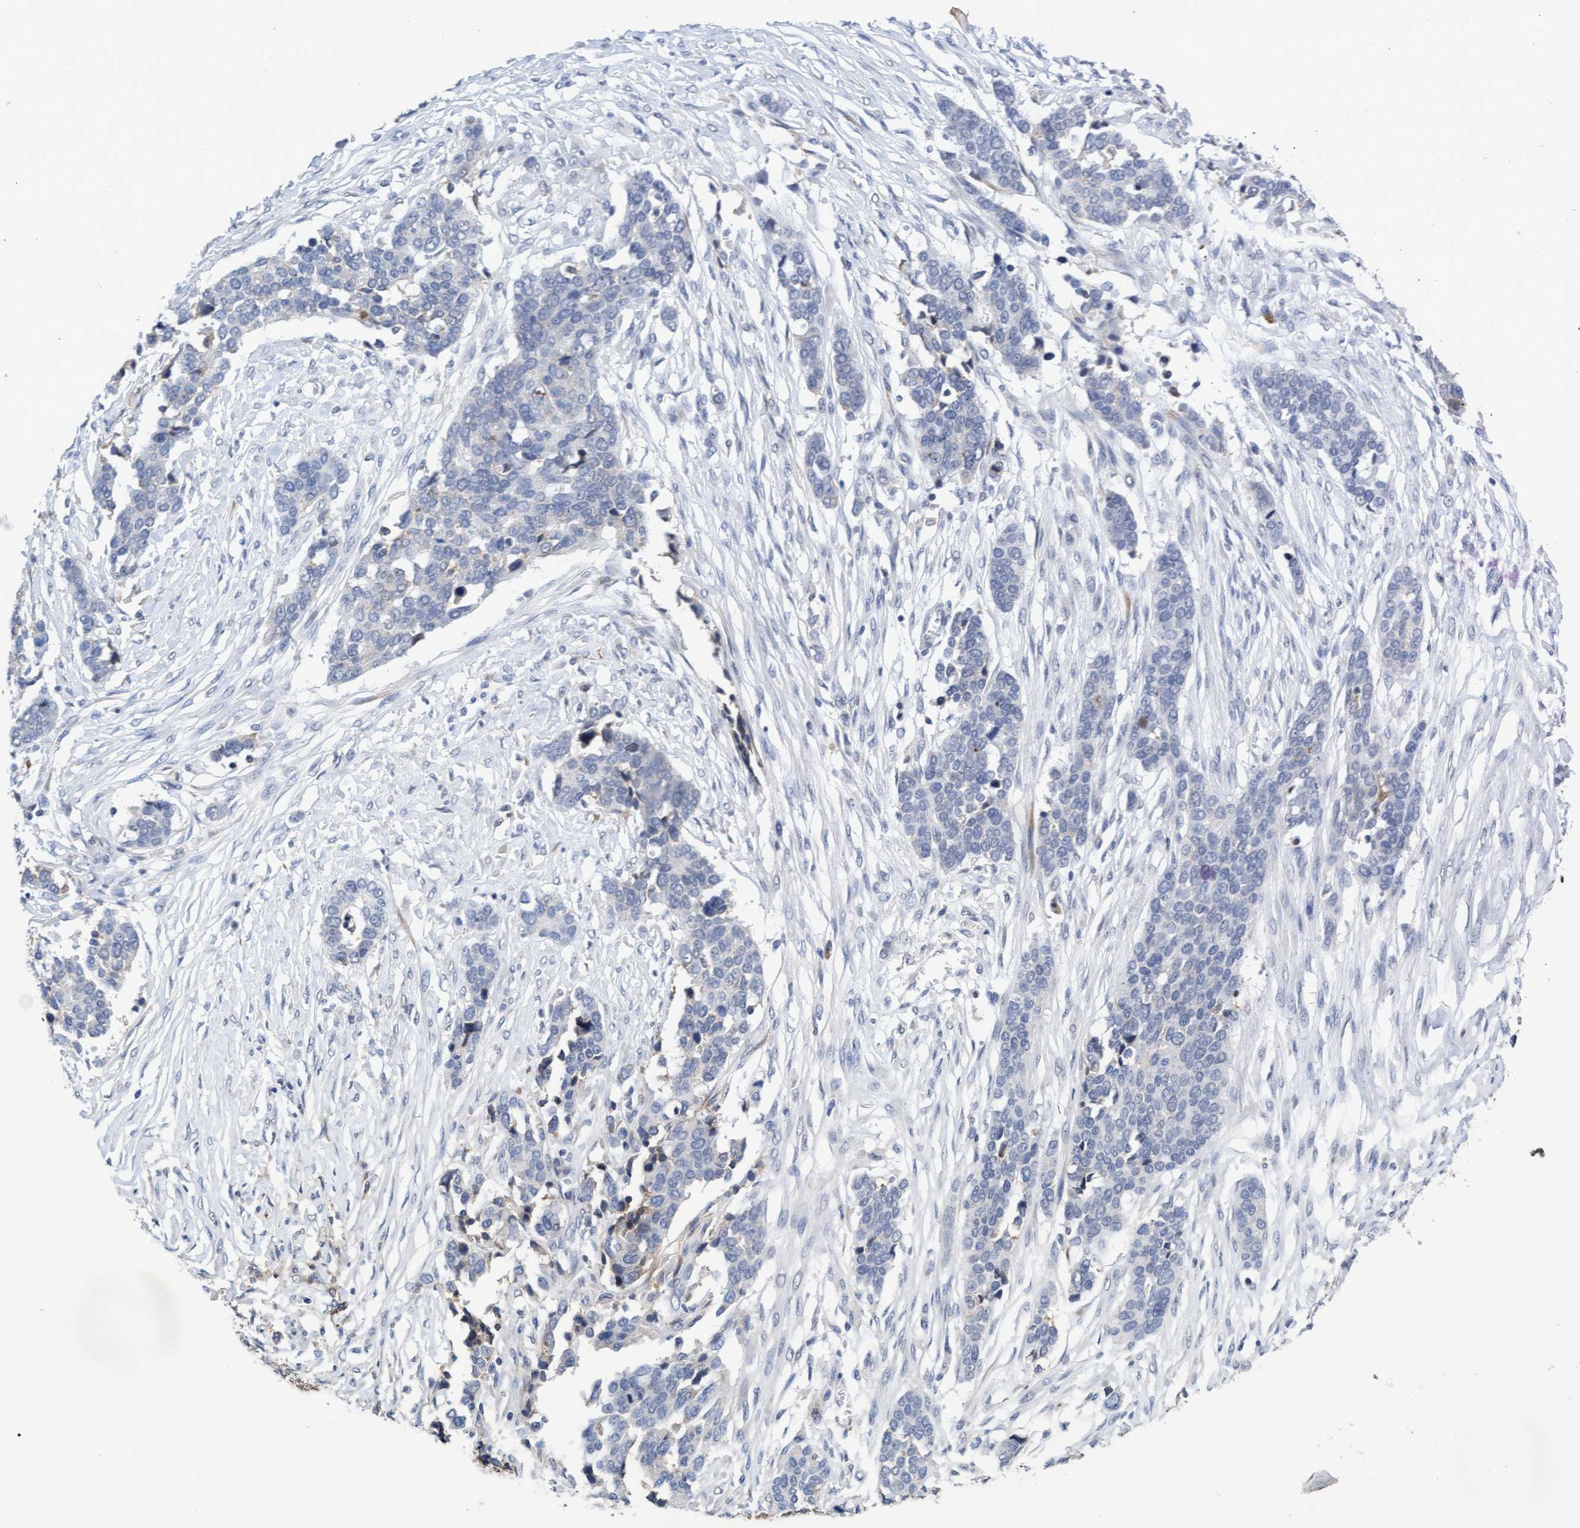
{"staining": {"intensity": "negative", "quantity": "none", "location": "none"}, "tissue": "ovarian cancer", "cell_type": "Tumor cells", "image_type": "cancer", "snomed": [{"axis": "morphology", "description": "Cystadenocarcinoma, serous, NOS"}, {"axis": "topography", "description": "Ovary"}], "caption": "IHC micrograph of neoplastic tissue: serous cystadenocarcinoma (ovarian) stained with DAB displays no significant protein expression in tumor cells. Nuclei are stained in blue.", "gene": "GPR39", "patient": {"sex": "female", "age": 44}}